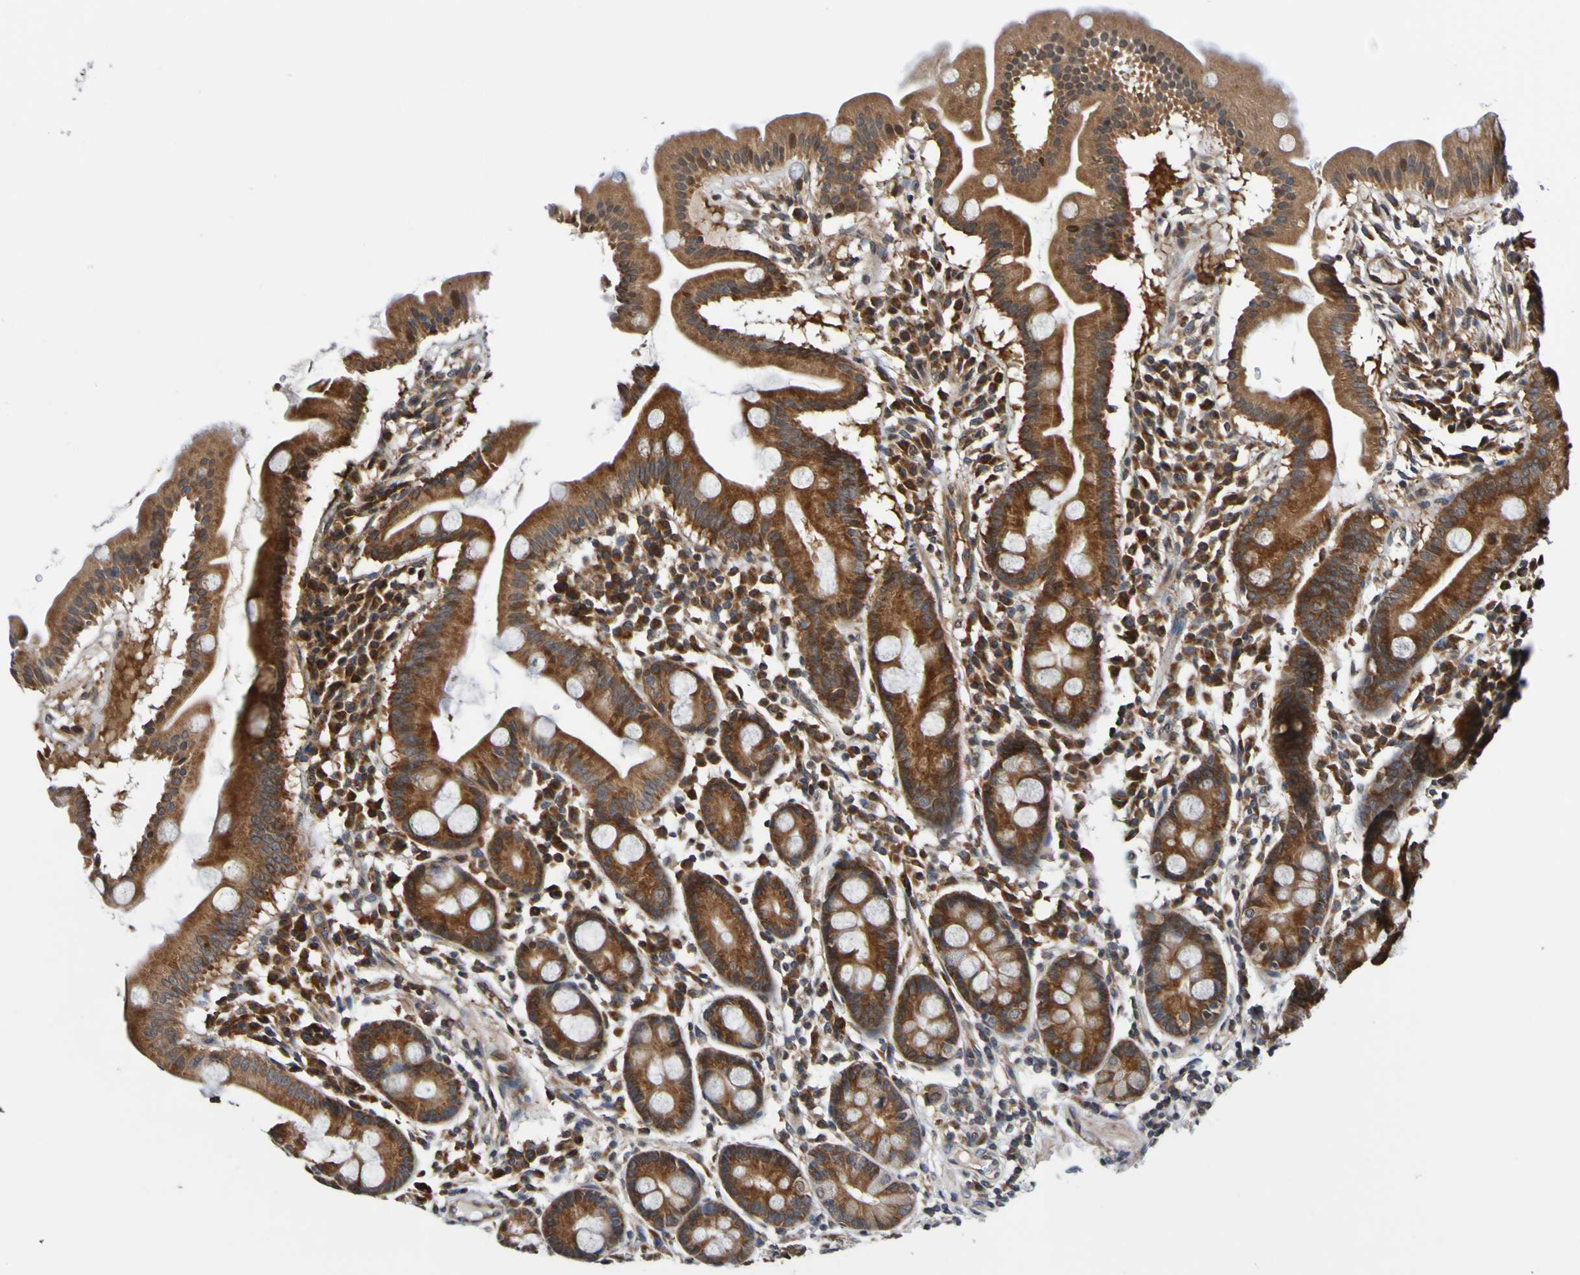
{"staining": {"intensity": "strong", "quantity": ">75%", "location": "cytoplasmic/membranous"}, "tissue": "duodenum", "cell_type": "Glandular cells", "image_type": "normal", "snomed": [{"axis": "morphology", "description": "Normal tissue, NOS"}, {"axis": "topography", "description": "Duodenum"}], "caption": "IHC micrograph of normal duodenum stained for a protein (brown), which demonstrates high levels of strong cytoplasmic/membranous expression in approximately >75% of glandular cells.", "gene": "AXIN1", "patient": {"sex": "male", "age": 50}}